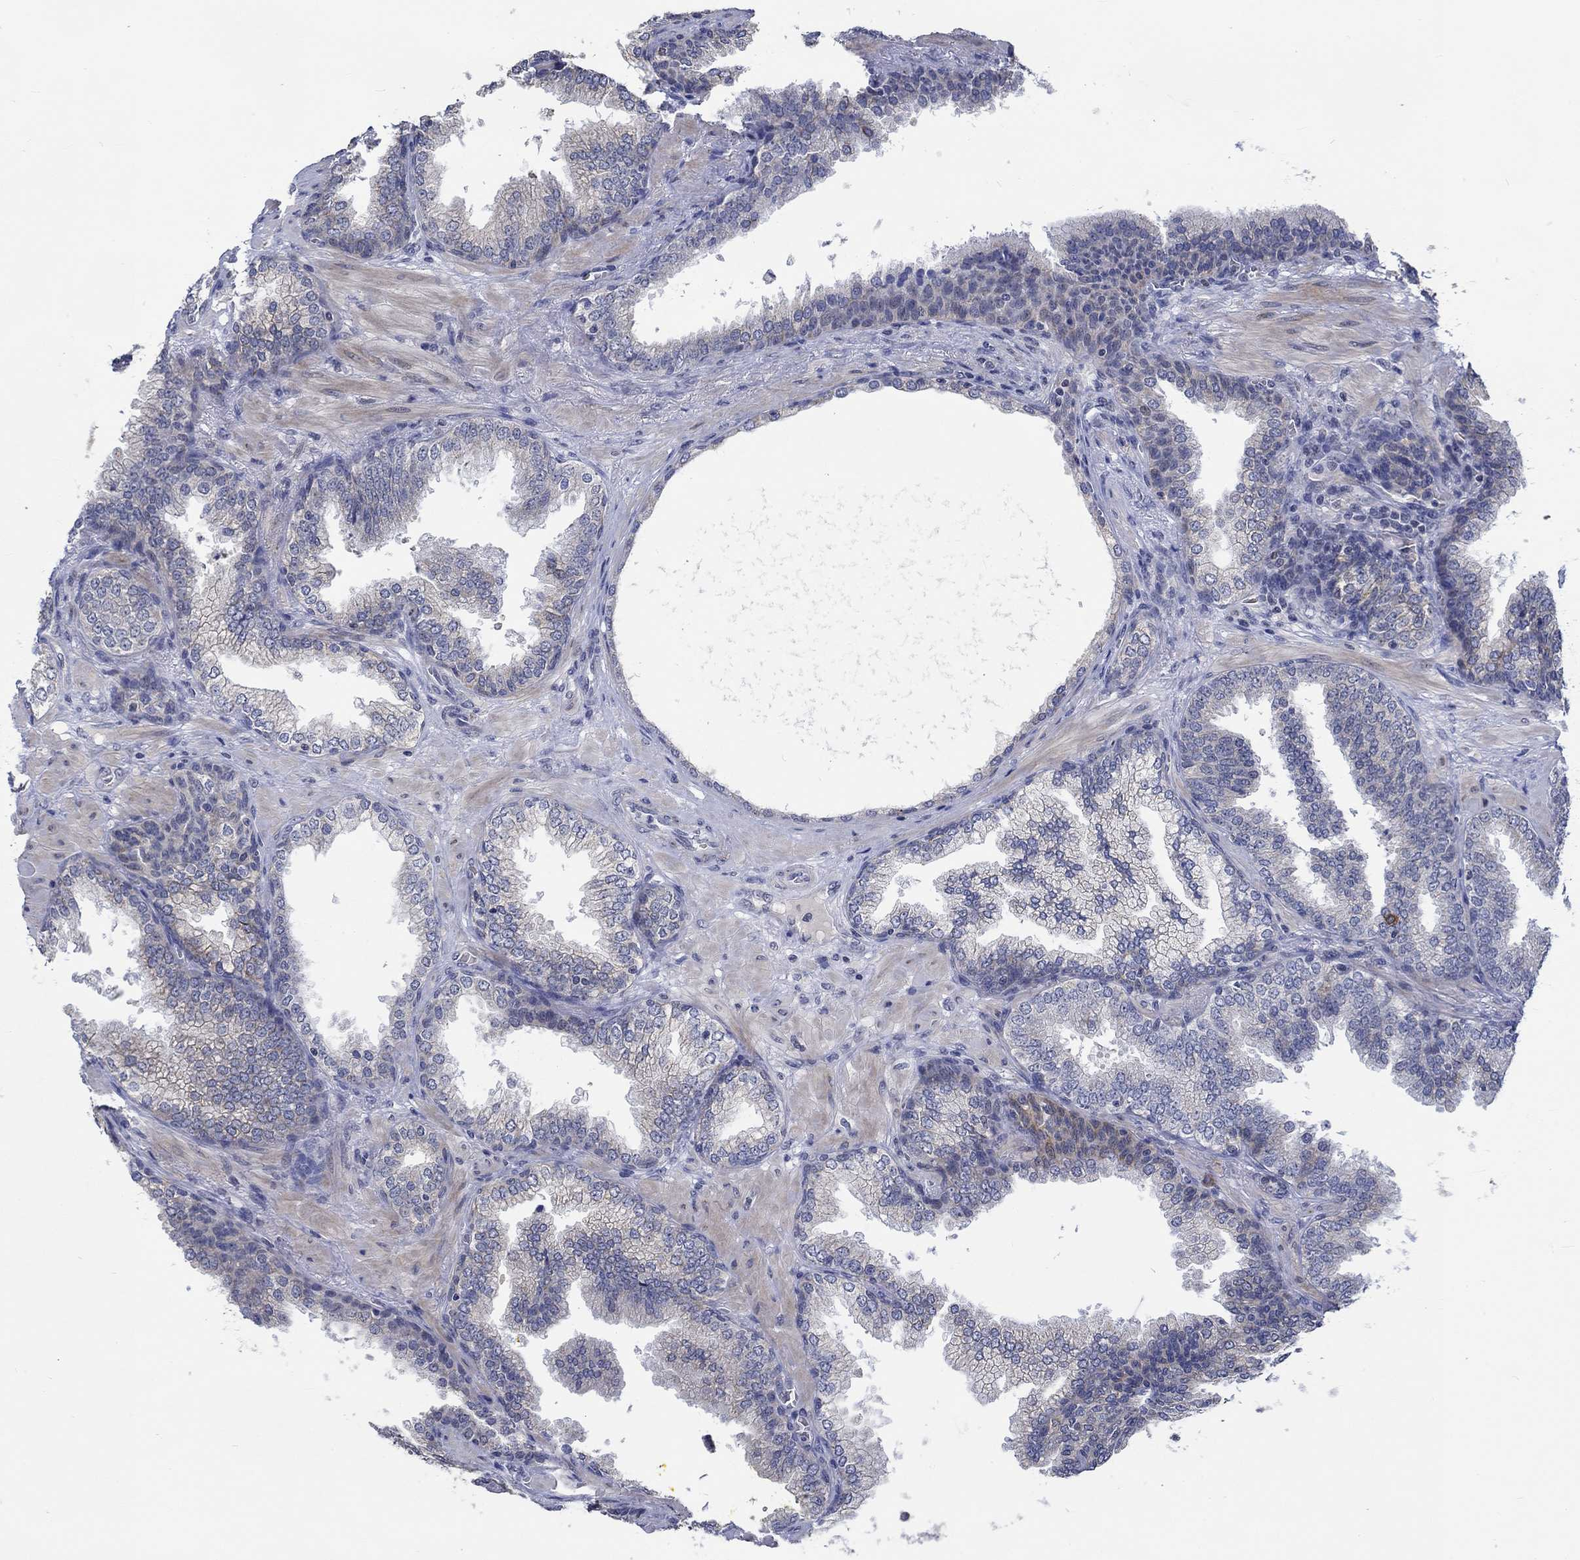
{"staining": {"intensity": "moderate", "quantity": "<25%", "location": "cytoplasmic/membranous"}, "tissue": "prostate cancer", "cell_type": "Tumor cells", "image_type": "cancer", "snomed": [{"axis": "morphology", "description": "Adenocarcinoma, Low grade"}, {"axis": "topography", "description": "Prostate"}], "caption": "The image reveals immunohistochemical staining of prostate cancer (low-grade adenocarcinoma). There is moderate cytoplasmic/membranous staining is appreciated in approximately <25% of tumor cells. The staining was performed using DAB (3,3'-diaminobenzidine) to visualize the protein expression in brown, while the nuclei were stained in blue with hematoxylin (Magnification: 20x).", "gene": "WASF1", "patient": {"sex": "male", "age": 68}}